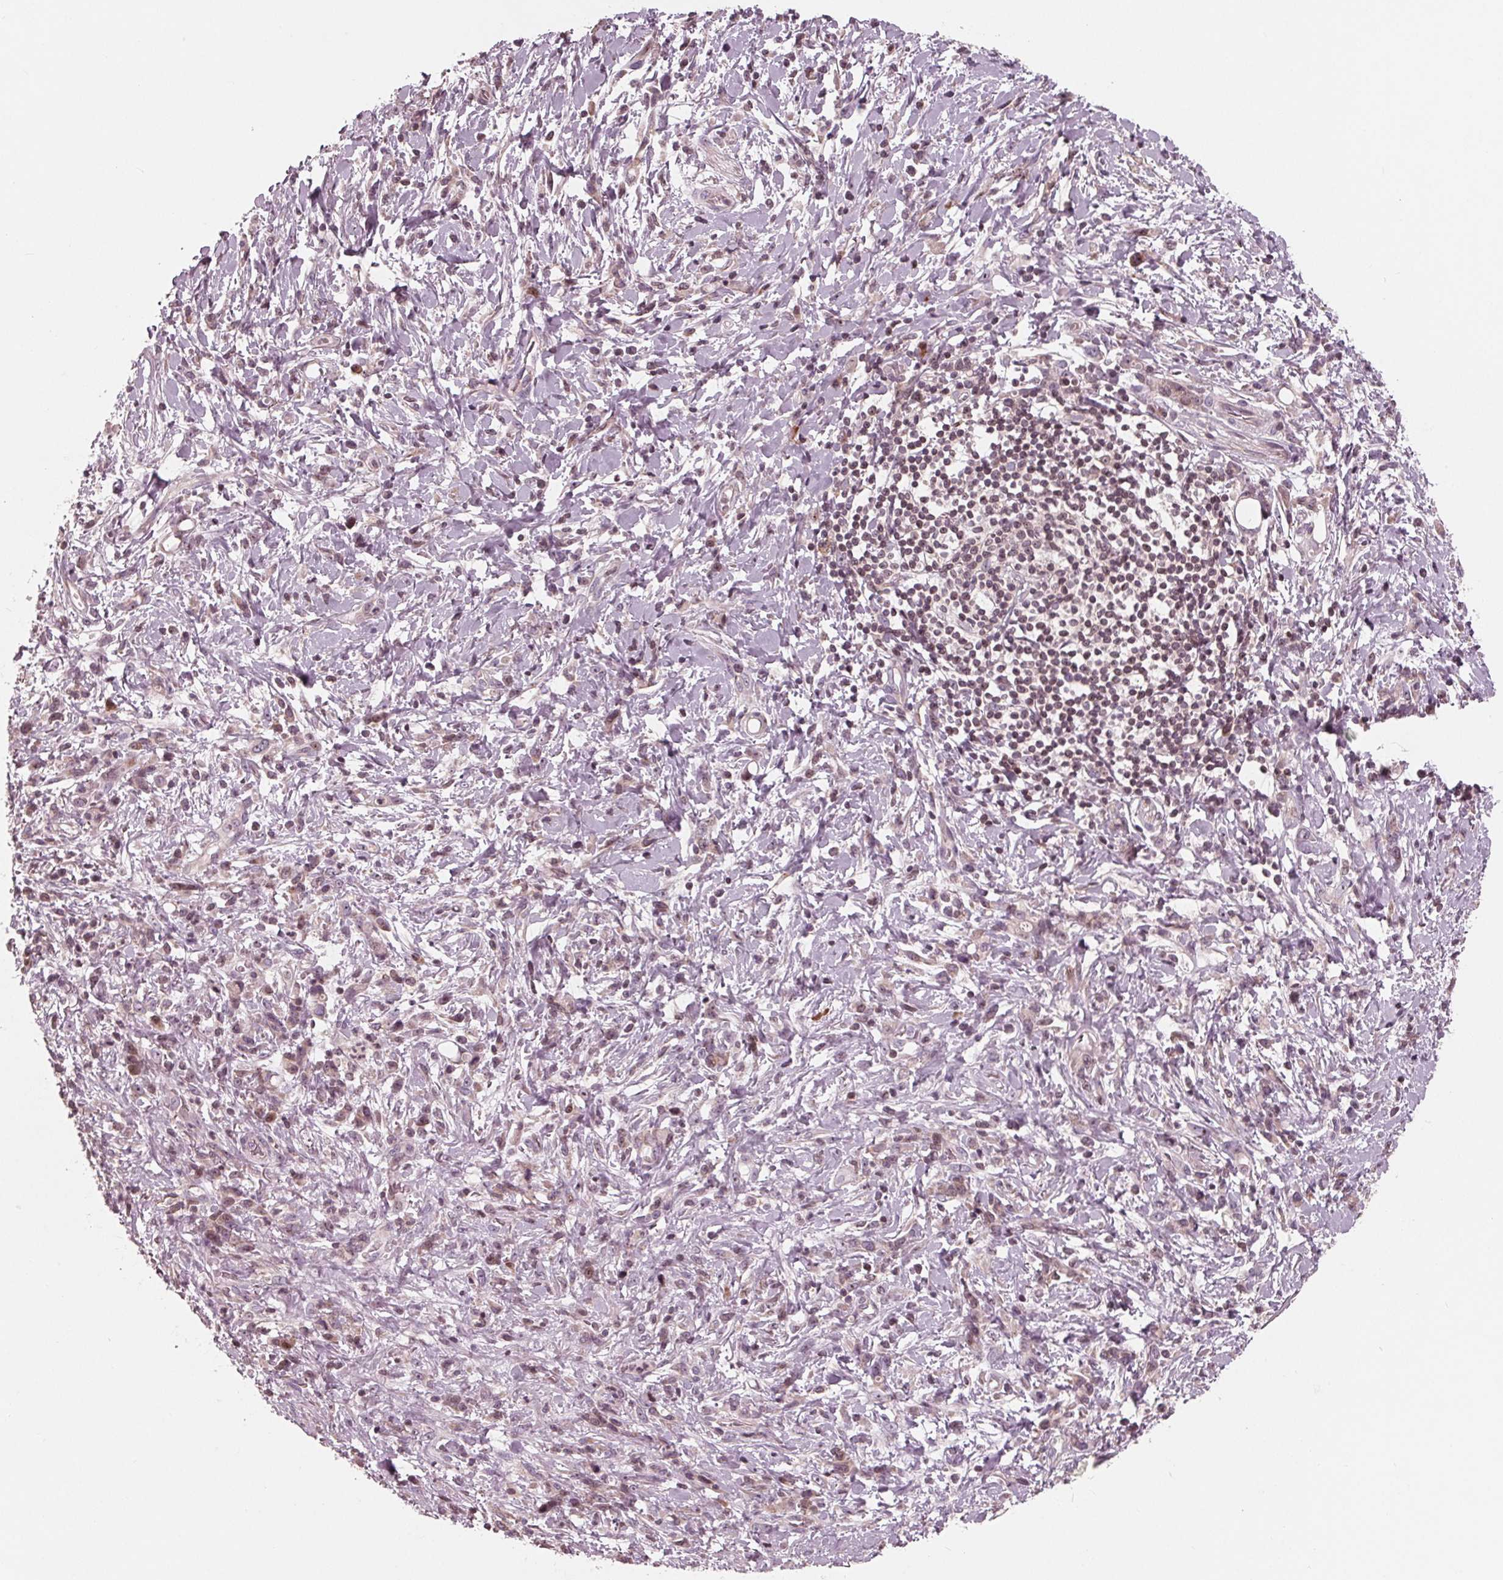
{"staining": {"intensity": "weak", "quantity": "25%-75%", "location": "nuclear"}, "tissue": "stomach cancer", "cell_type": "Tumor cells", "image_type": "cancer", "snomed": [{"axis": "morphology", "description": "Adenocarcinoma, NOS"}, {"axis": "topography", "description": "Stomach"}], "caption": "An IHC photomicrograph of neoplastic tissue is shown. Protein staining in brown labels weak nuclear positivity in adenocarcinoma (stomach) within tumor cells.", "gene": "NUP210", "patient": {"sex": "female", "age": 84}}